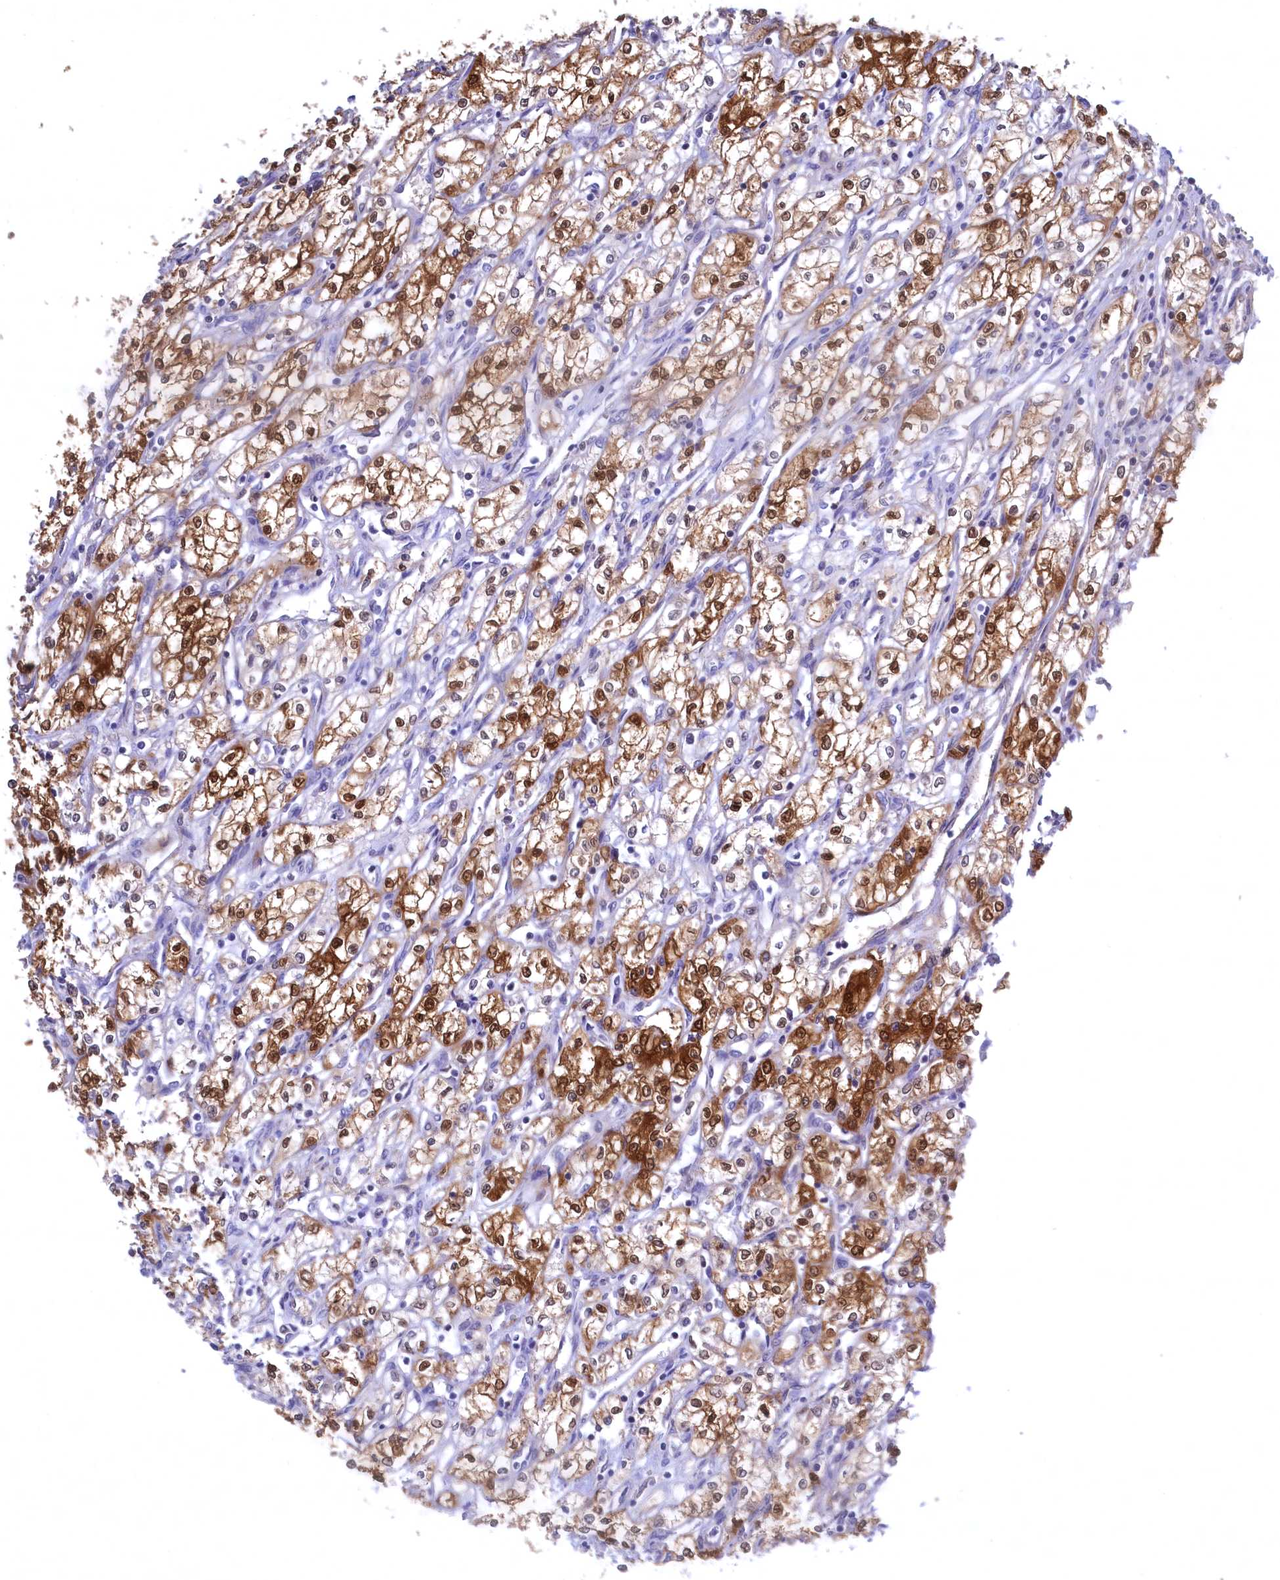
{"staining": {"intensity": "moderate", "quantity": ">75%", "location": "cytoplasmic/membranous,nuclear"}, "tissue": "renal cancer", "cell_type": "Tumor cells", "image_type": "cancer", "snomed": [{"axis": "morphology", "description": "Adenocarcinoma, NOS"}, {"axis": "topography", "description": "Kidney"}], "caption": "Moderate cytoplasmic/membranous and nuclear staining for a protein is seen in about >75% of tumor cells of renal adenocarcinoma using IHC.", "gene": "C11orf54", "patient": {"sex": "male", "age": 59}}